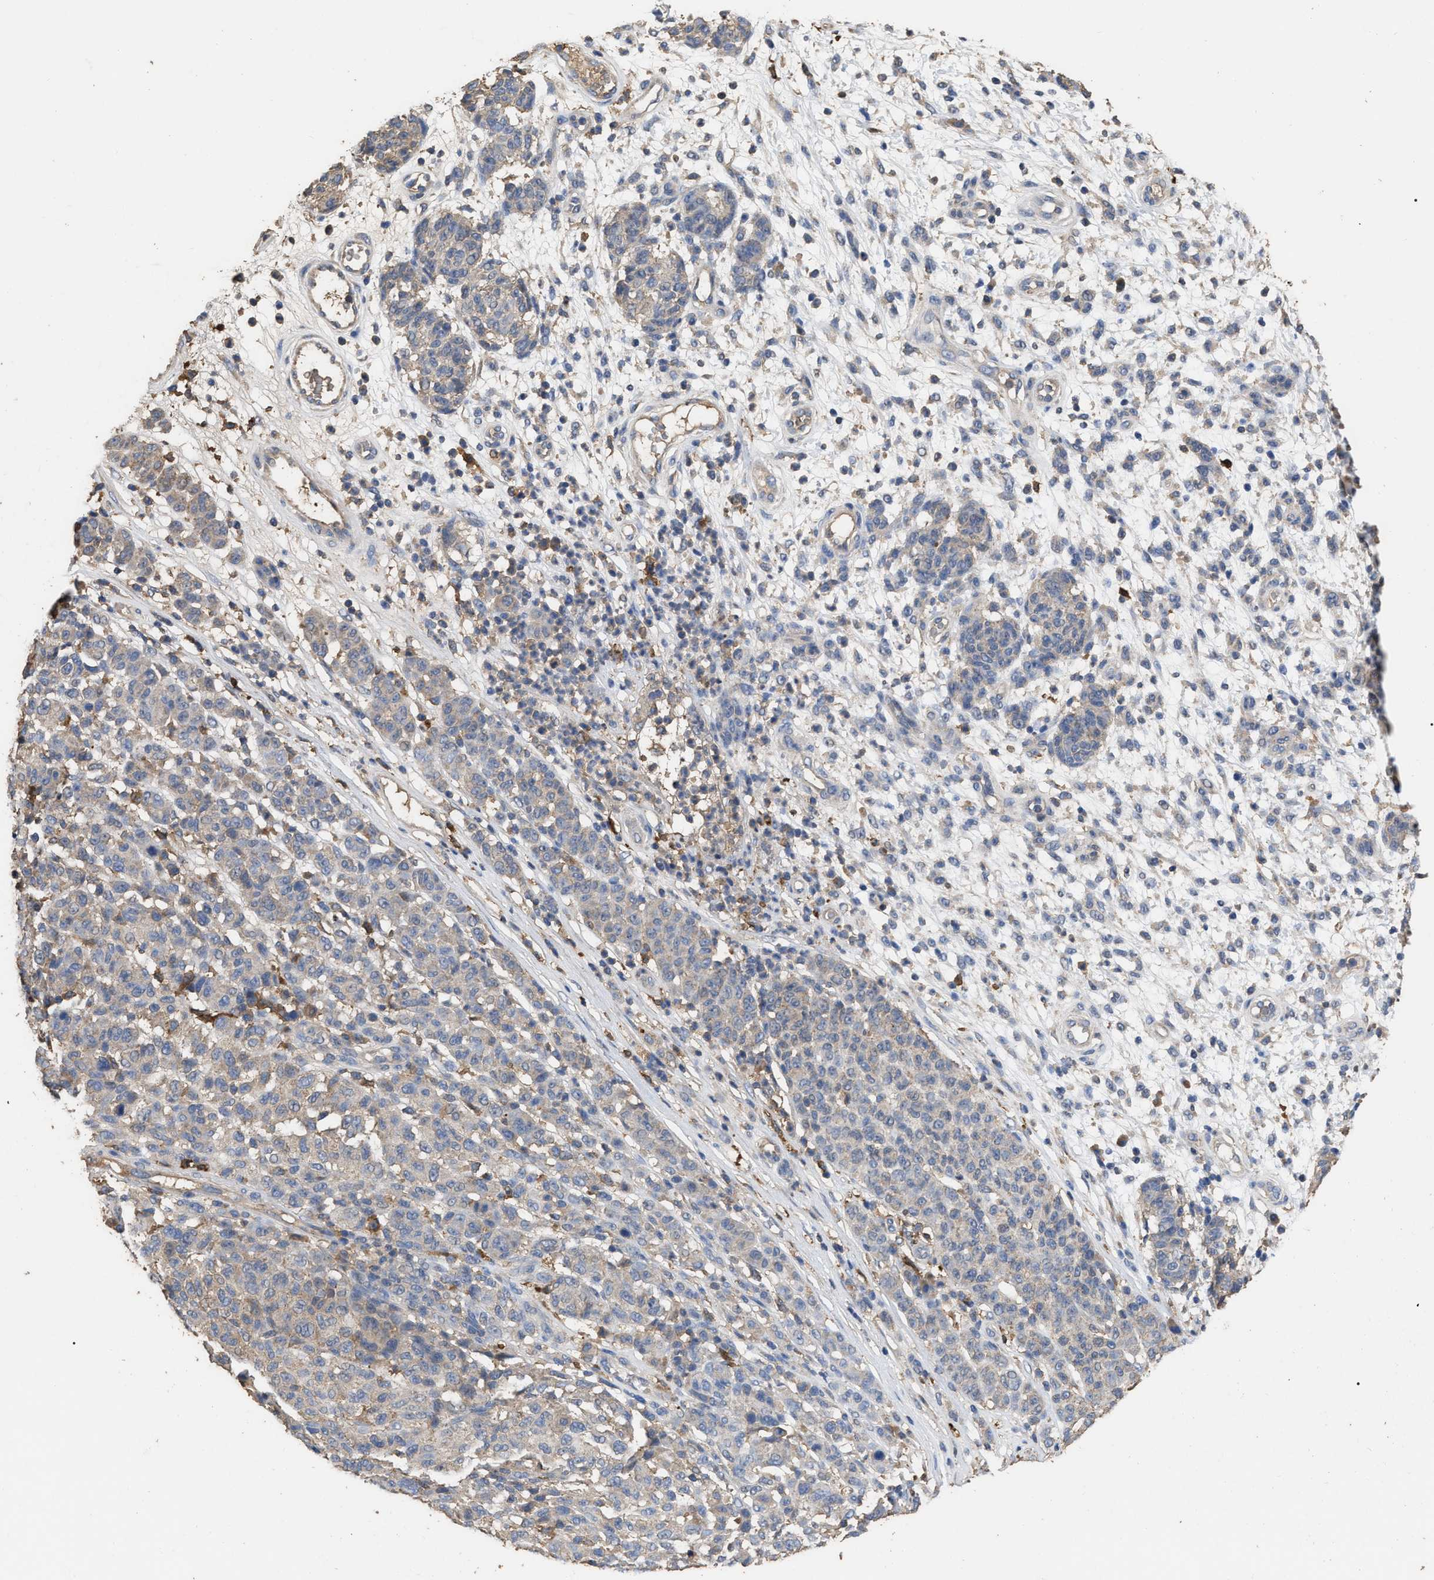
{"staining": {"intensity": "negative", "quantity": "none", "location": "none"}, "tissue": "melanoma", "cell_type": "Tumor cells", "image_type": "cancer", "snomed": [{"axis": "morphology", "description": "Malignant melanoma, NOS"}, {"axis": "topography", "description": "Skin"}], "caption": "Immunohistochemistry of human malignant melanoma demonstrates no expression in tumor cells.", "gene": "GPR179", "patient": {"sex": "male", "age": 59}}